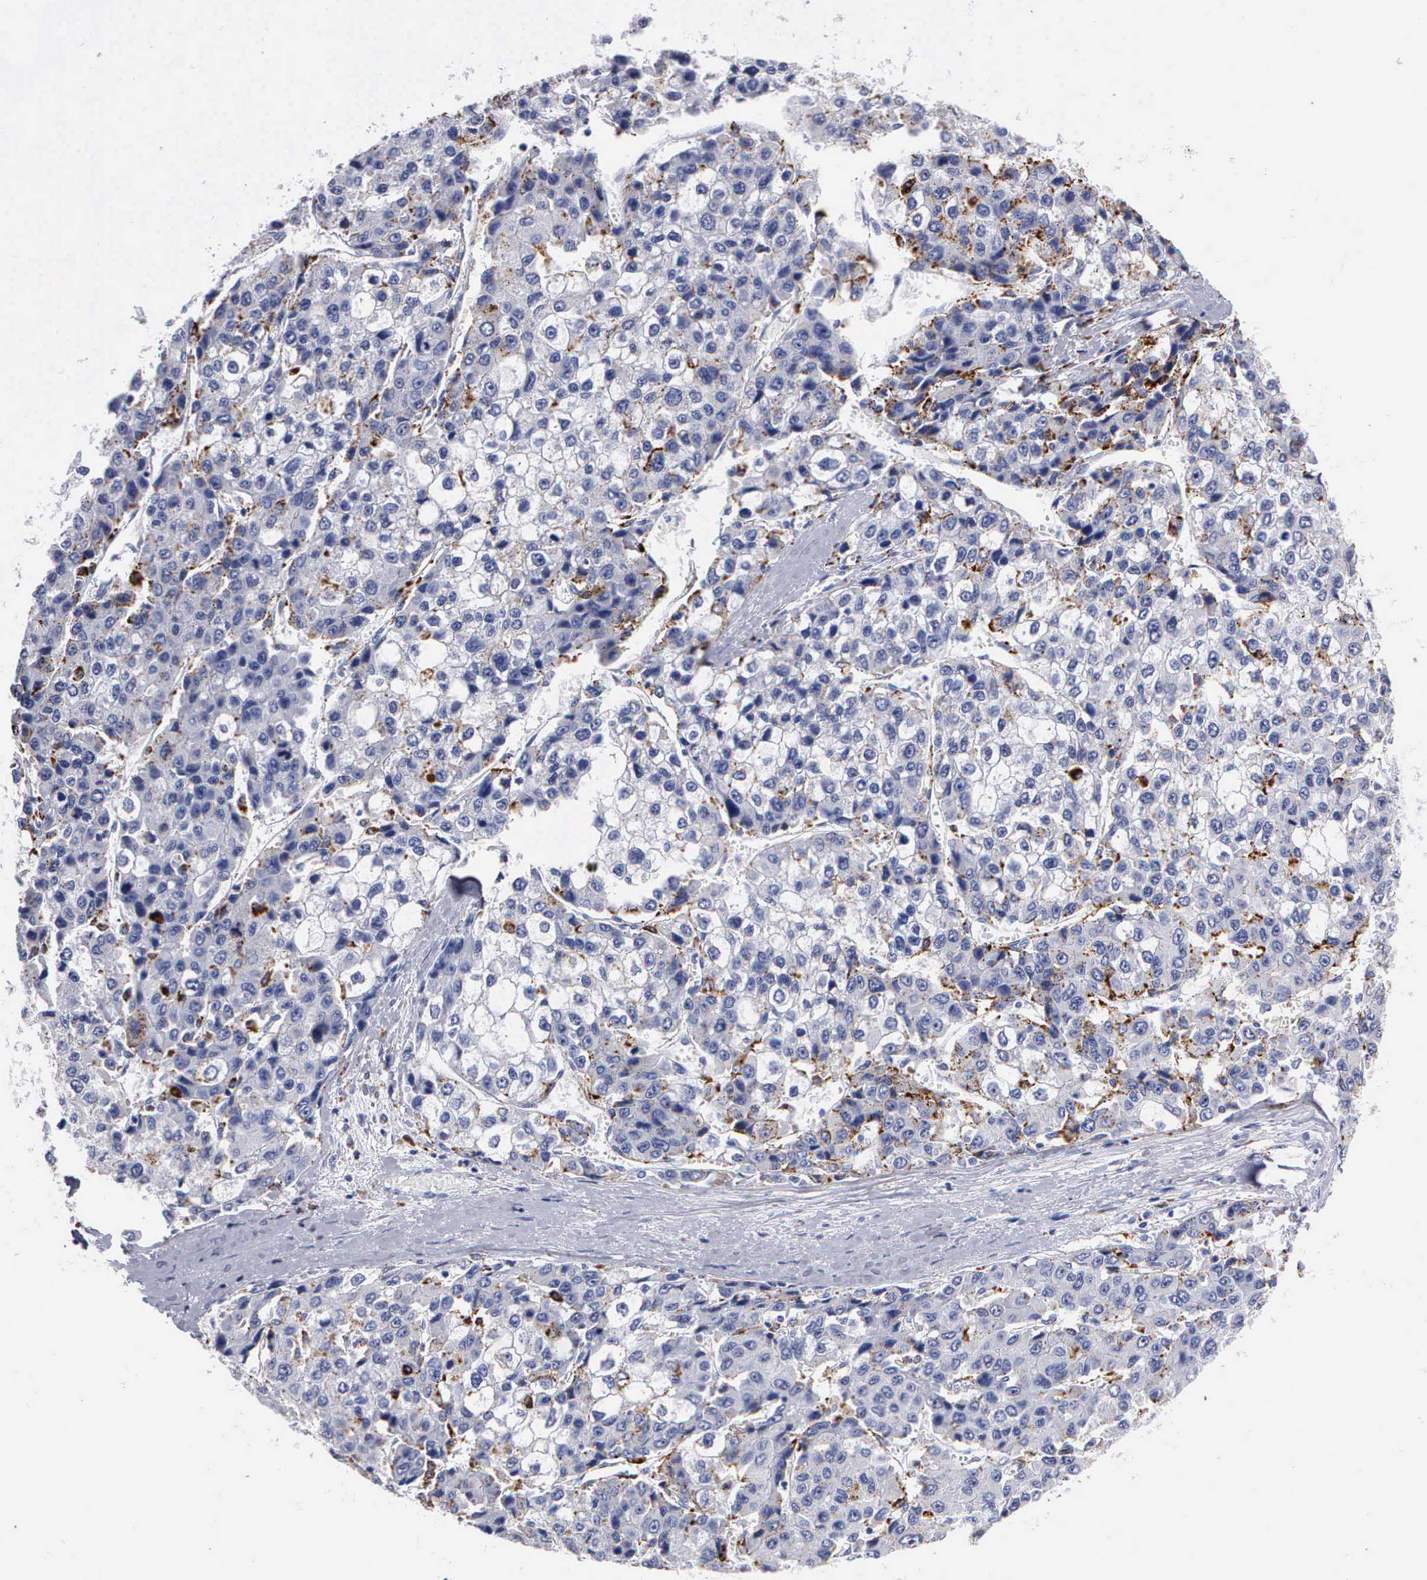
{"staining": {"intensity": "negative", "quantity": "none", "location": "none"}, "tissue": "liver cancer", "cell_type": "Tumor cells", "image_type": "cancer", "snomed": [{"axis": "morphology", "description": "Carcinoma, Hepatocellular, NOS"}, {"axis": "topography", "description": "Liver"}], "caption": "Tumor cells are negative for brown protein staining in liver hepatocellular carcinoma. Nuclei are stained in blue.", "gene": "CTSL", "patient": {"sex": "female", "age": 66}}